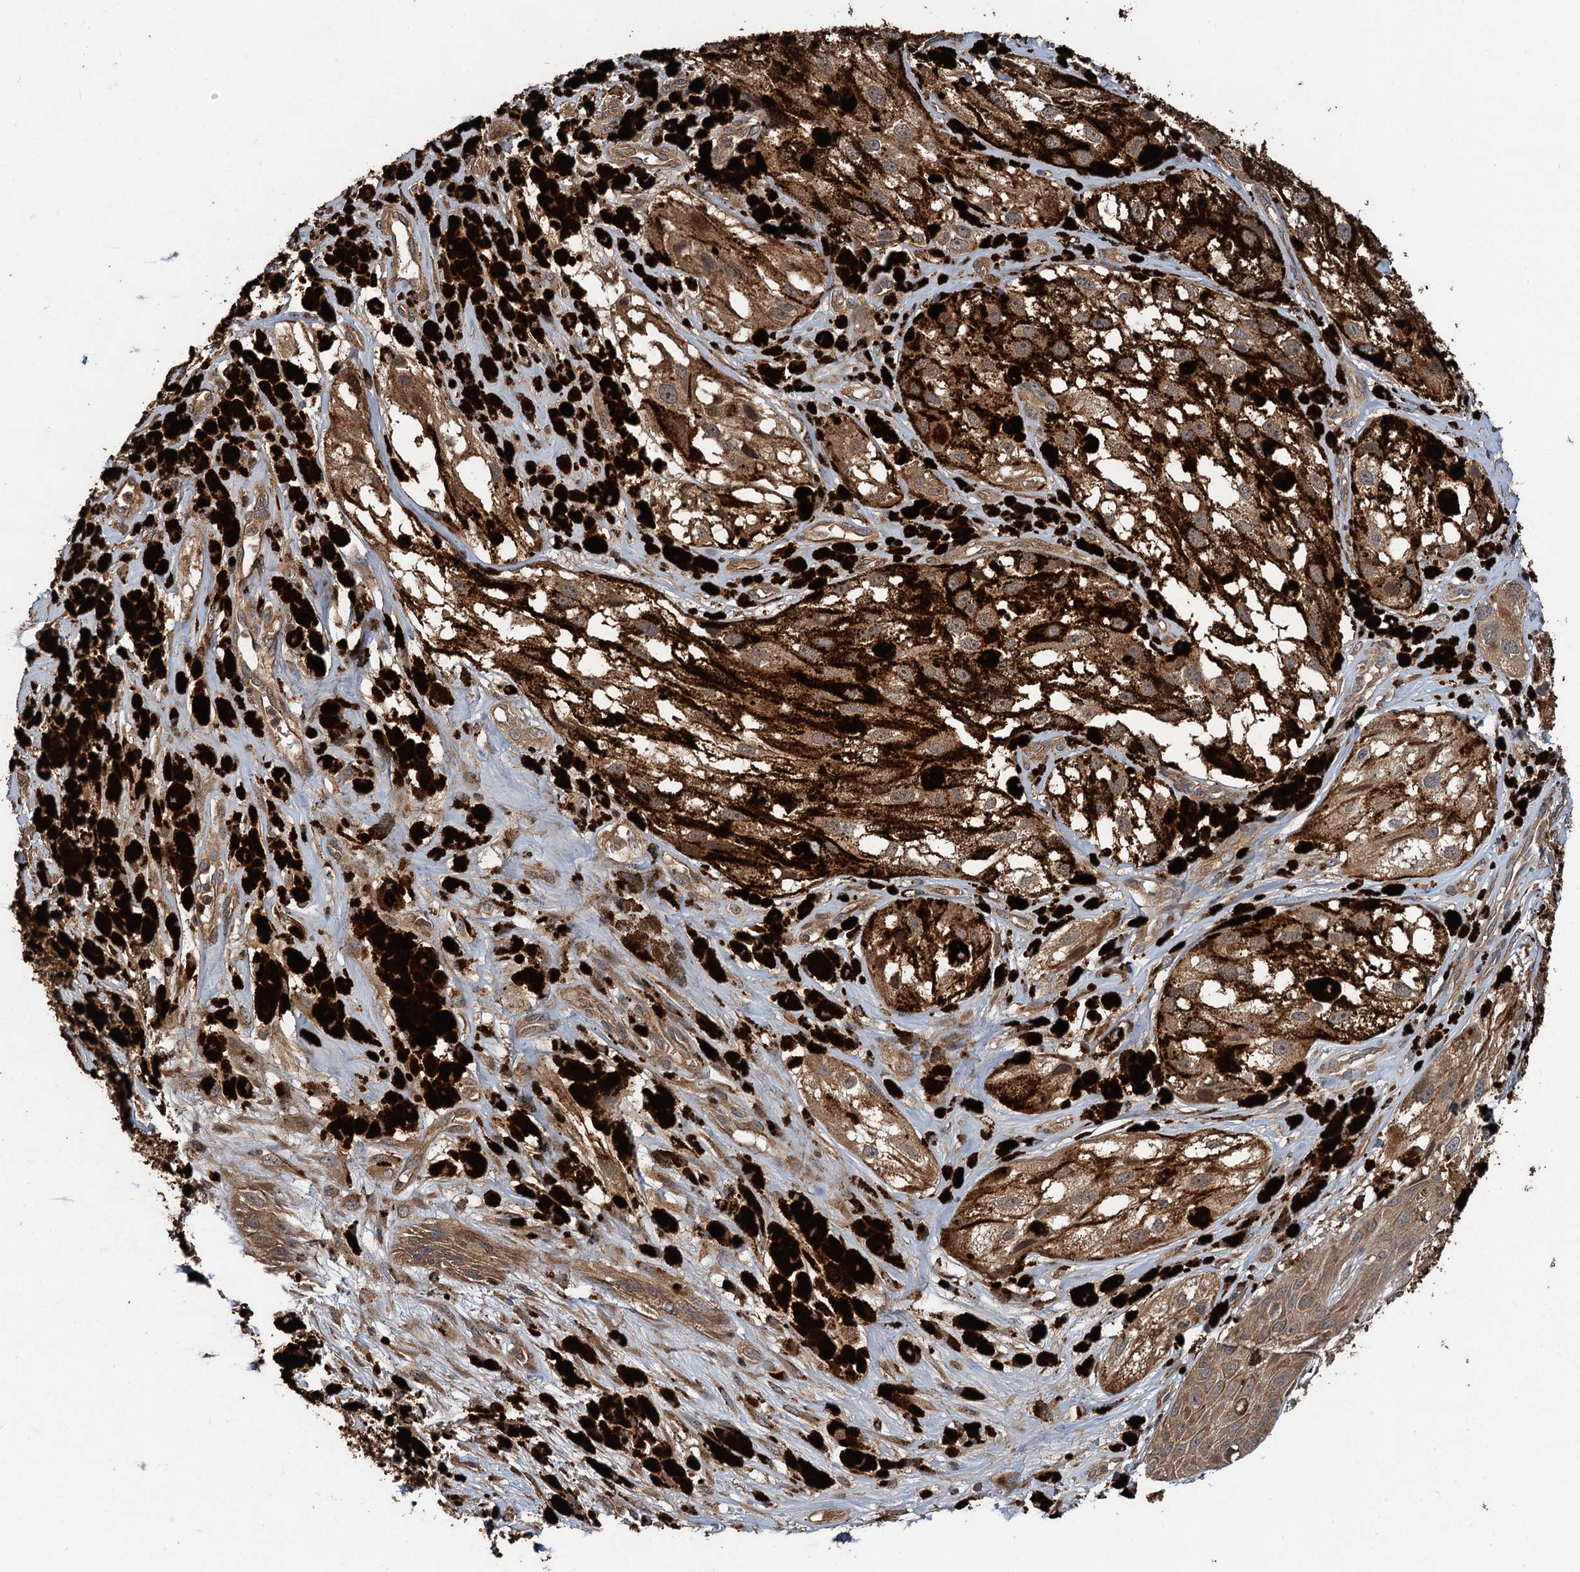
{"staining": {"intensity": "strong", "quantity": ">75%", "location": "cytoplasmic/membranous"}, "tissue": "melanoma", "cell_type": "Tumor cells", "image_type": "cancer", "snomed": [{"axis": "morphology", "description": "Malignant melanoma, NOS"}, {"axis": "topography", "description": "Skin"}], "caption": "A micrograph of human melanoma stained for a protein reveals strong cytoplasmic/membranous brown staining in tumor cells. The protein is shown in brown color, while the nuclei are stained blue.", "gene": "TMEM39B", "patient": {"sex": "male", "age": 88}}